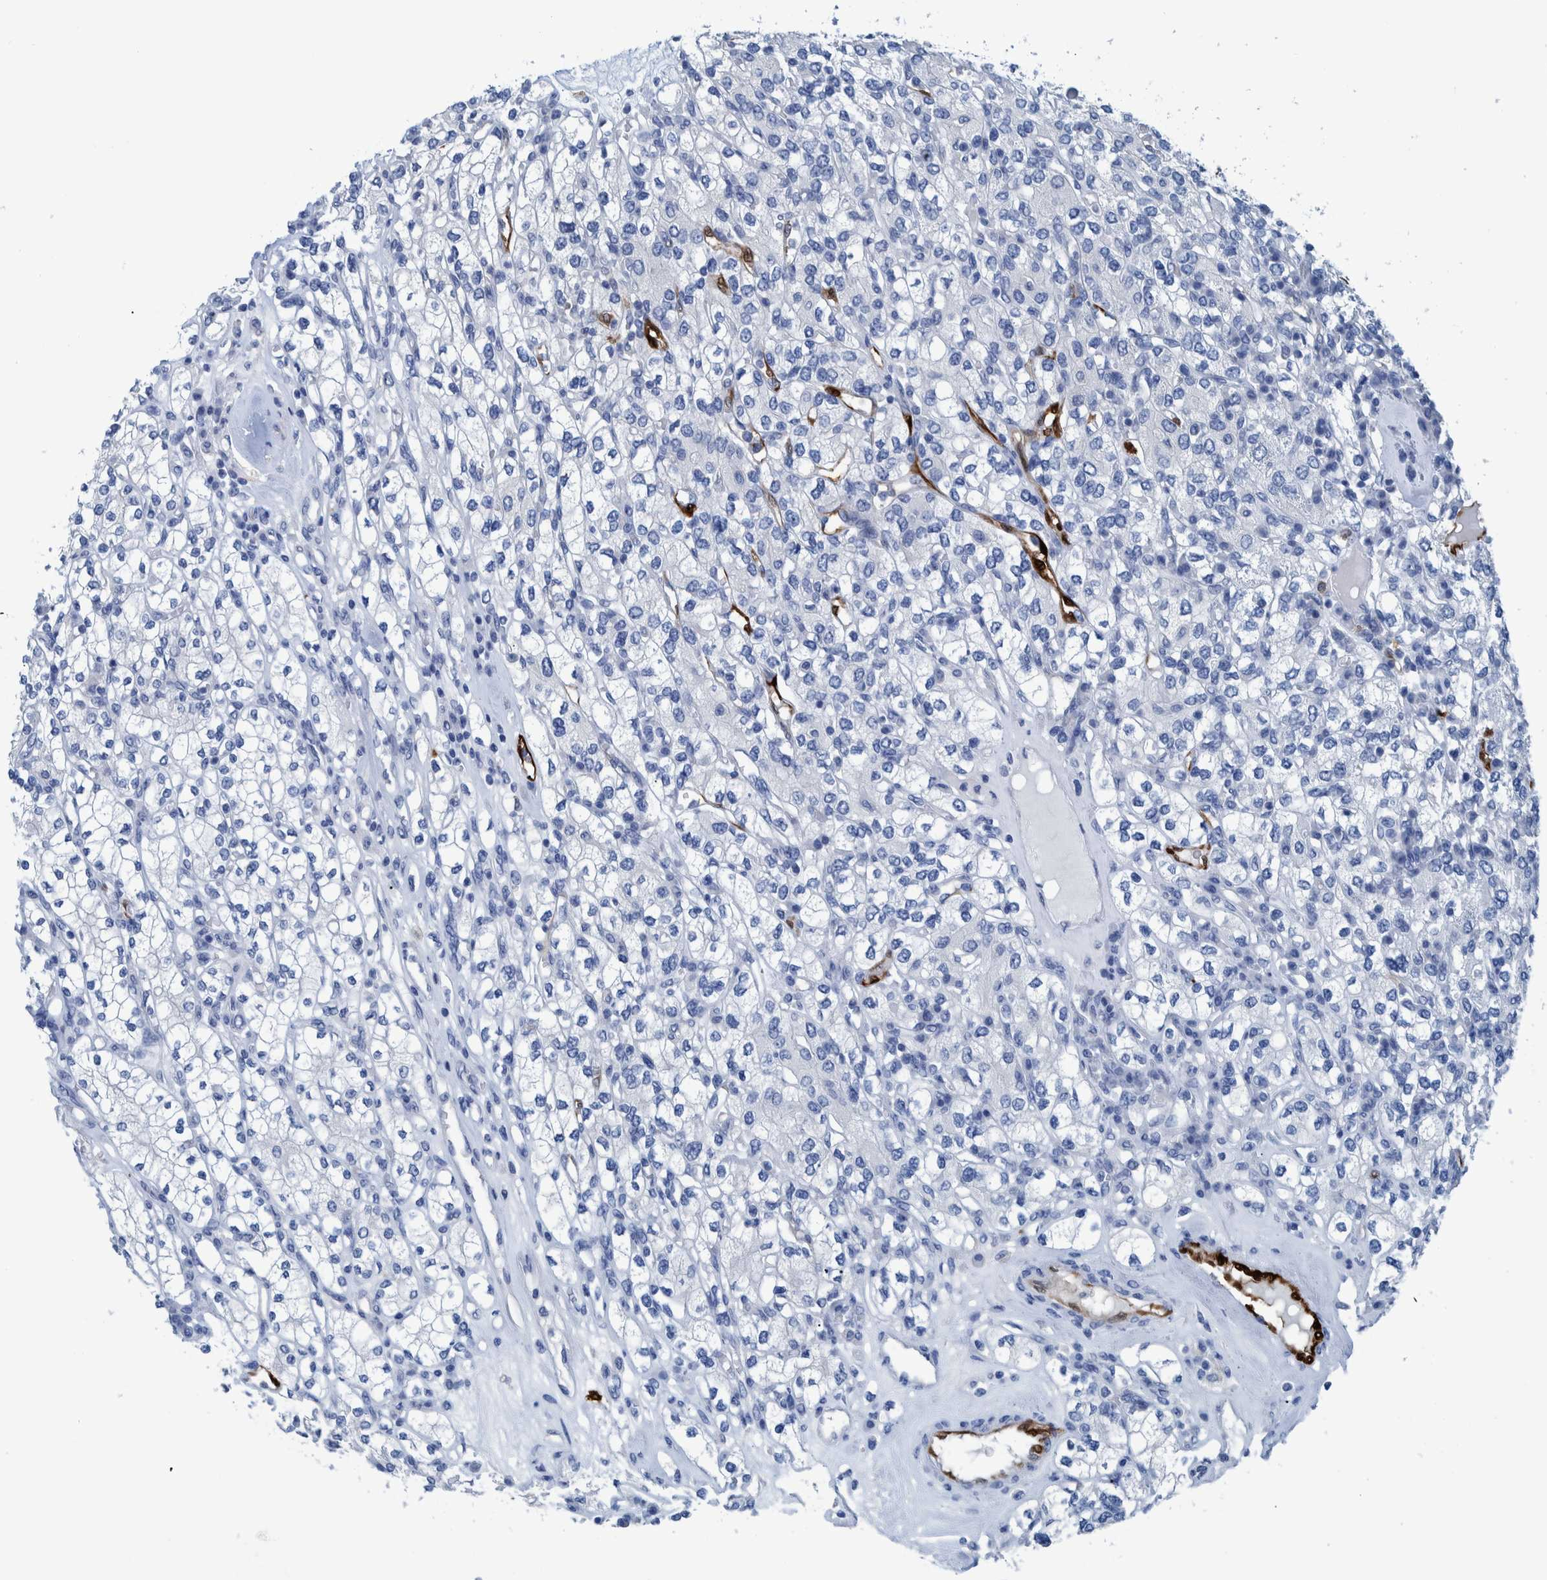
{"staining": {"intensity": "negative", "quantity": "none", "location": "none"}, "tissue": "renal cancer", "cell_type": "Tumor cells", "image_type": "cancer", "snomed": [{"axis": "morphology", "description": "Adenocarcinoma, NOS"}, {"axis": "topography", "description": "Kidney"}], "caption": "The photomicrograph demonstrates no significant expression in tumor cells of renal cancer (adenocarcinoma).", "gene": "IDO1", "patient": {"sex": "male", "age": 77}}